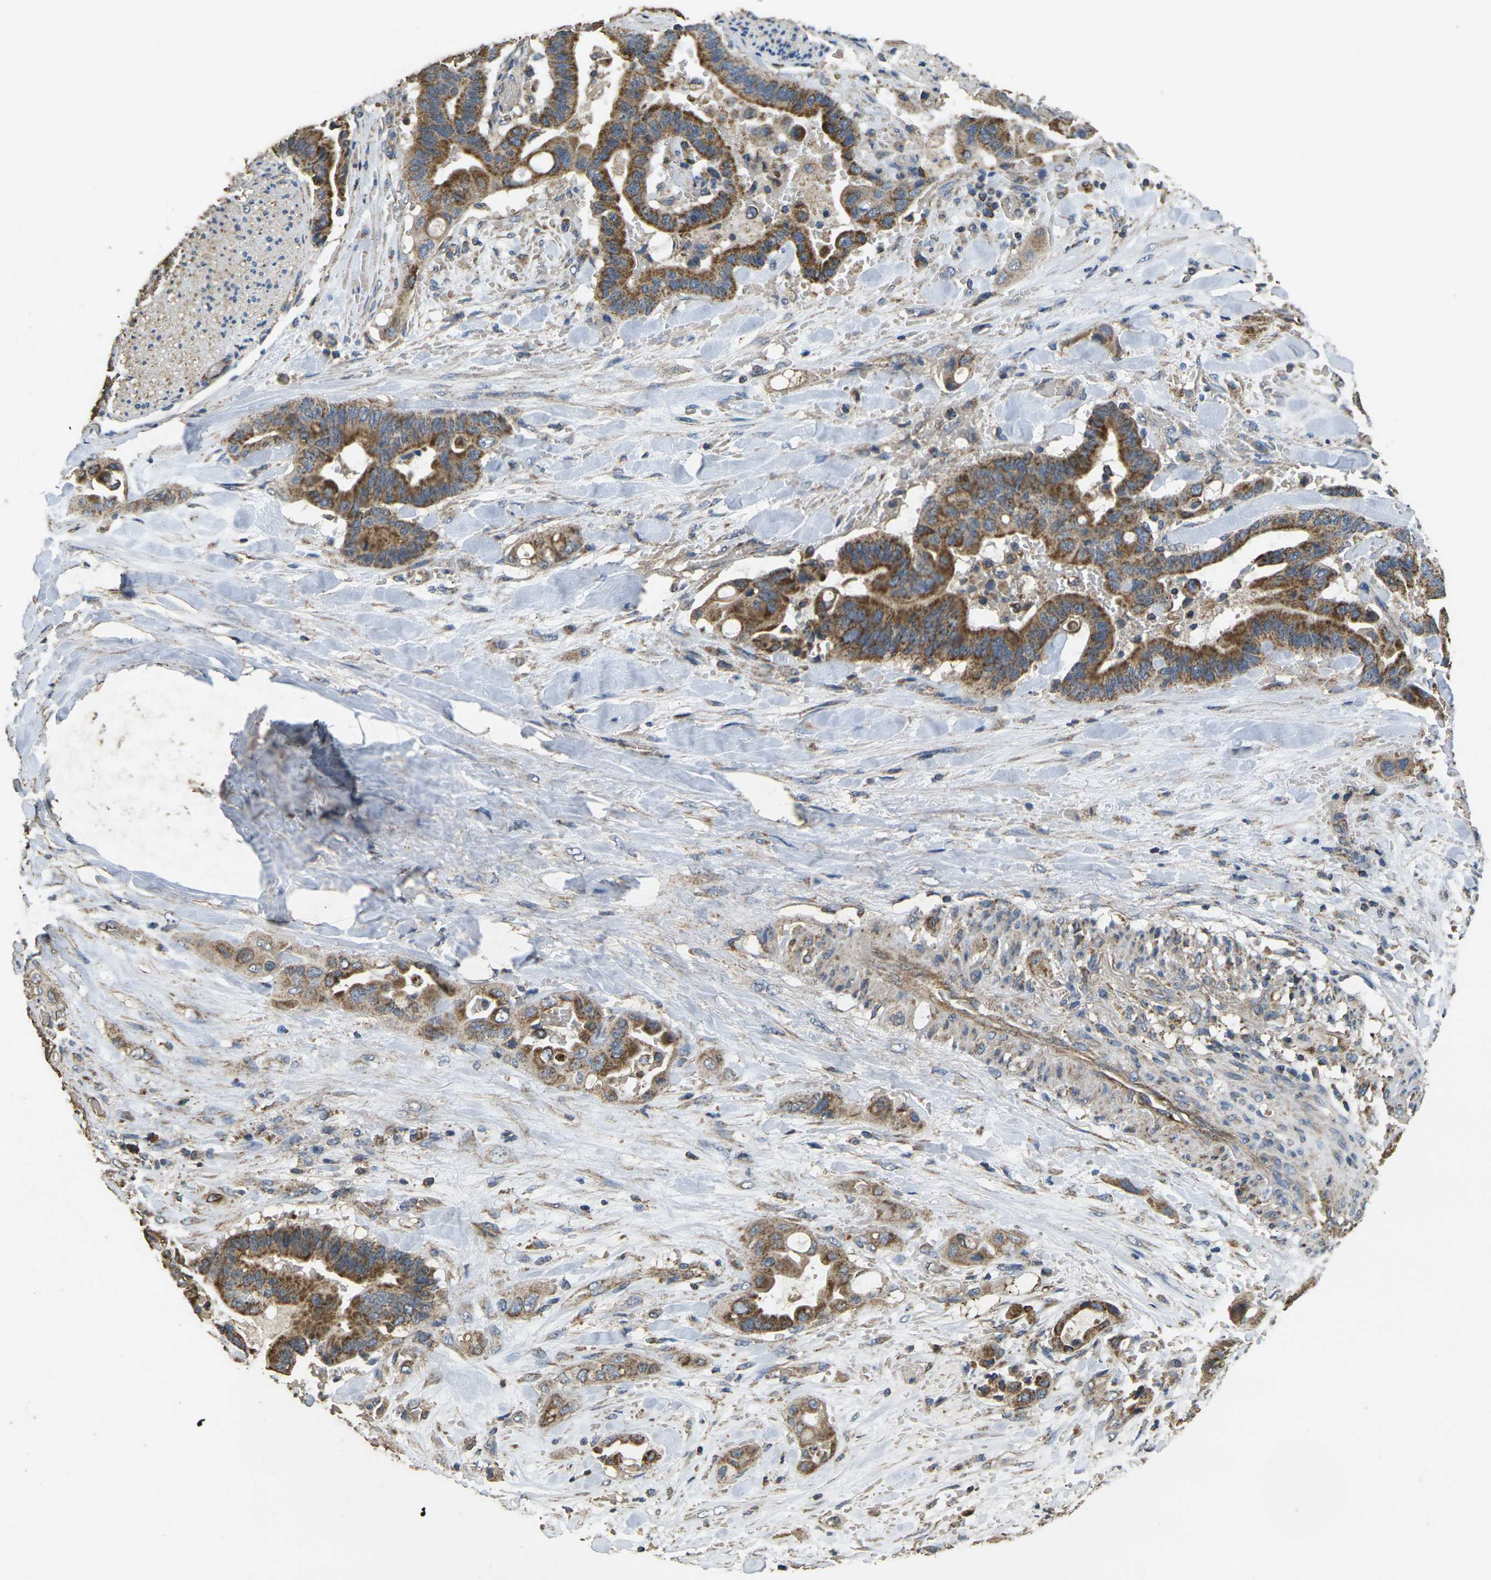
{"staining": {"intensity": "moderate", "quantity": ">75%", "location": "cytoplasmic/membranous"}, "tissue": "liver cancer", "cell_type": "Tumor cells", "image_type": "cancer", "snomed": [{"axis": "morphology", "description": "Cholangiocarcinoma"}, {"axis": "topography", "description": "Liver"}], "caption": "A micrograph of human liver cholangiocarcinoma stained for a protein exhibits moderate cytoplasmic/membranous brown staining in tumor cells. (Stains: DAB in brown, nuclei in blue, Microscopy: brightfield microscopy at high magnification).", "gene": "MAPK11", "patient": {"sex": "female", "age": 61}}